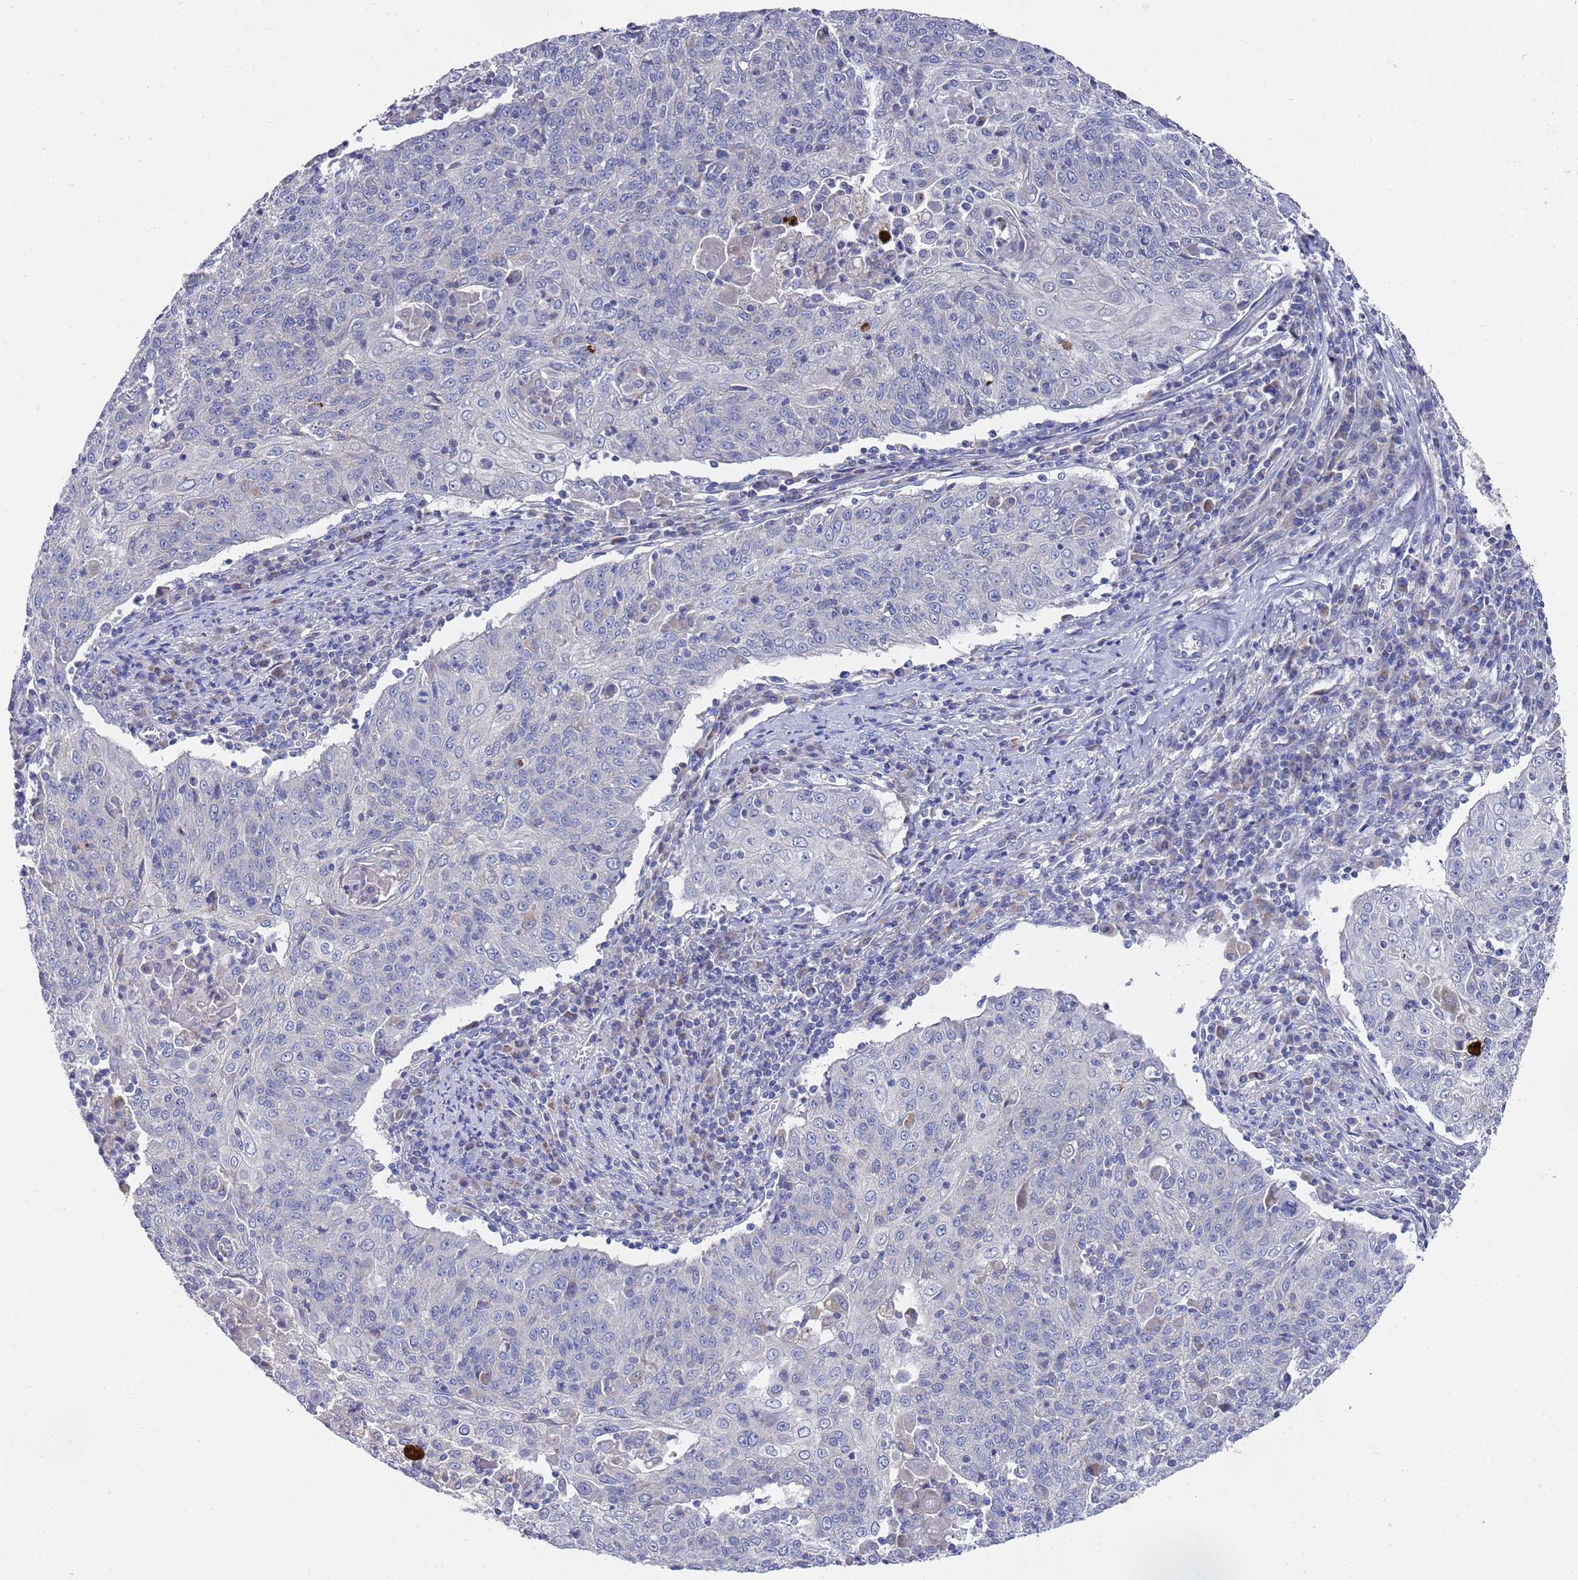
{"staining": {"intensity": "negative", "quantity": "none", "location": "none"}, "tissue": "cervical cancer", "cell_type": "Tumor cells", "image_type": "cancer", "snomed": [{"axis": "morphology", "description": "Squamous cell carcinoma, NOS"}, {"axis": "topography", "description": "Cervix"}], "caption": "Immunohistochemistry image of human cervical cancer stained for a protein (brown), which demonstrates no staining in tumor cells. (Brightfield microscopy of DAB (3,3'-diaminobenzidine) immunohistochemistry (IHC) at high magnification).", "gene": "NPEPPS", "patient": {"sex": "female", "age": 48}}